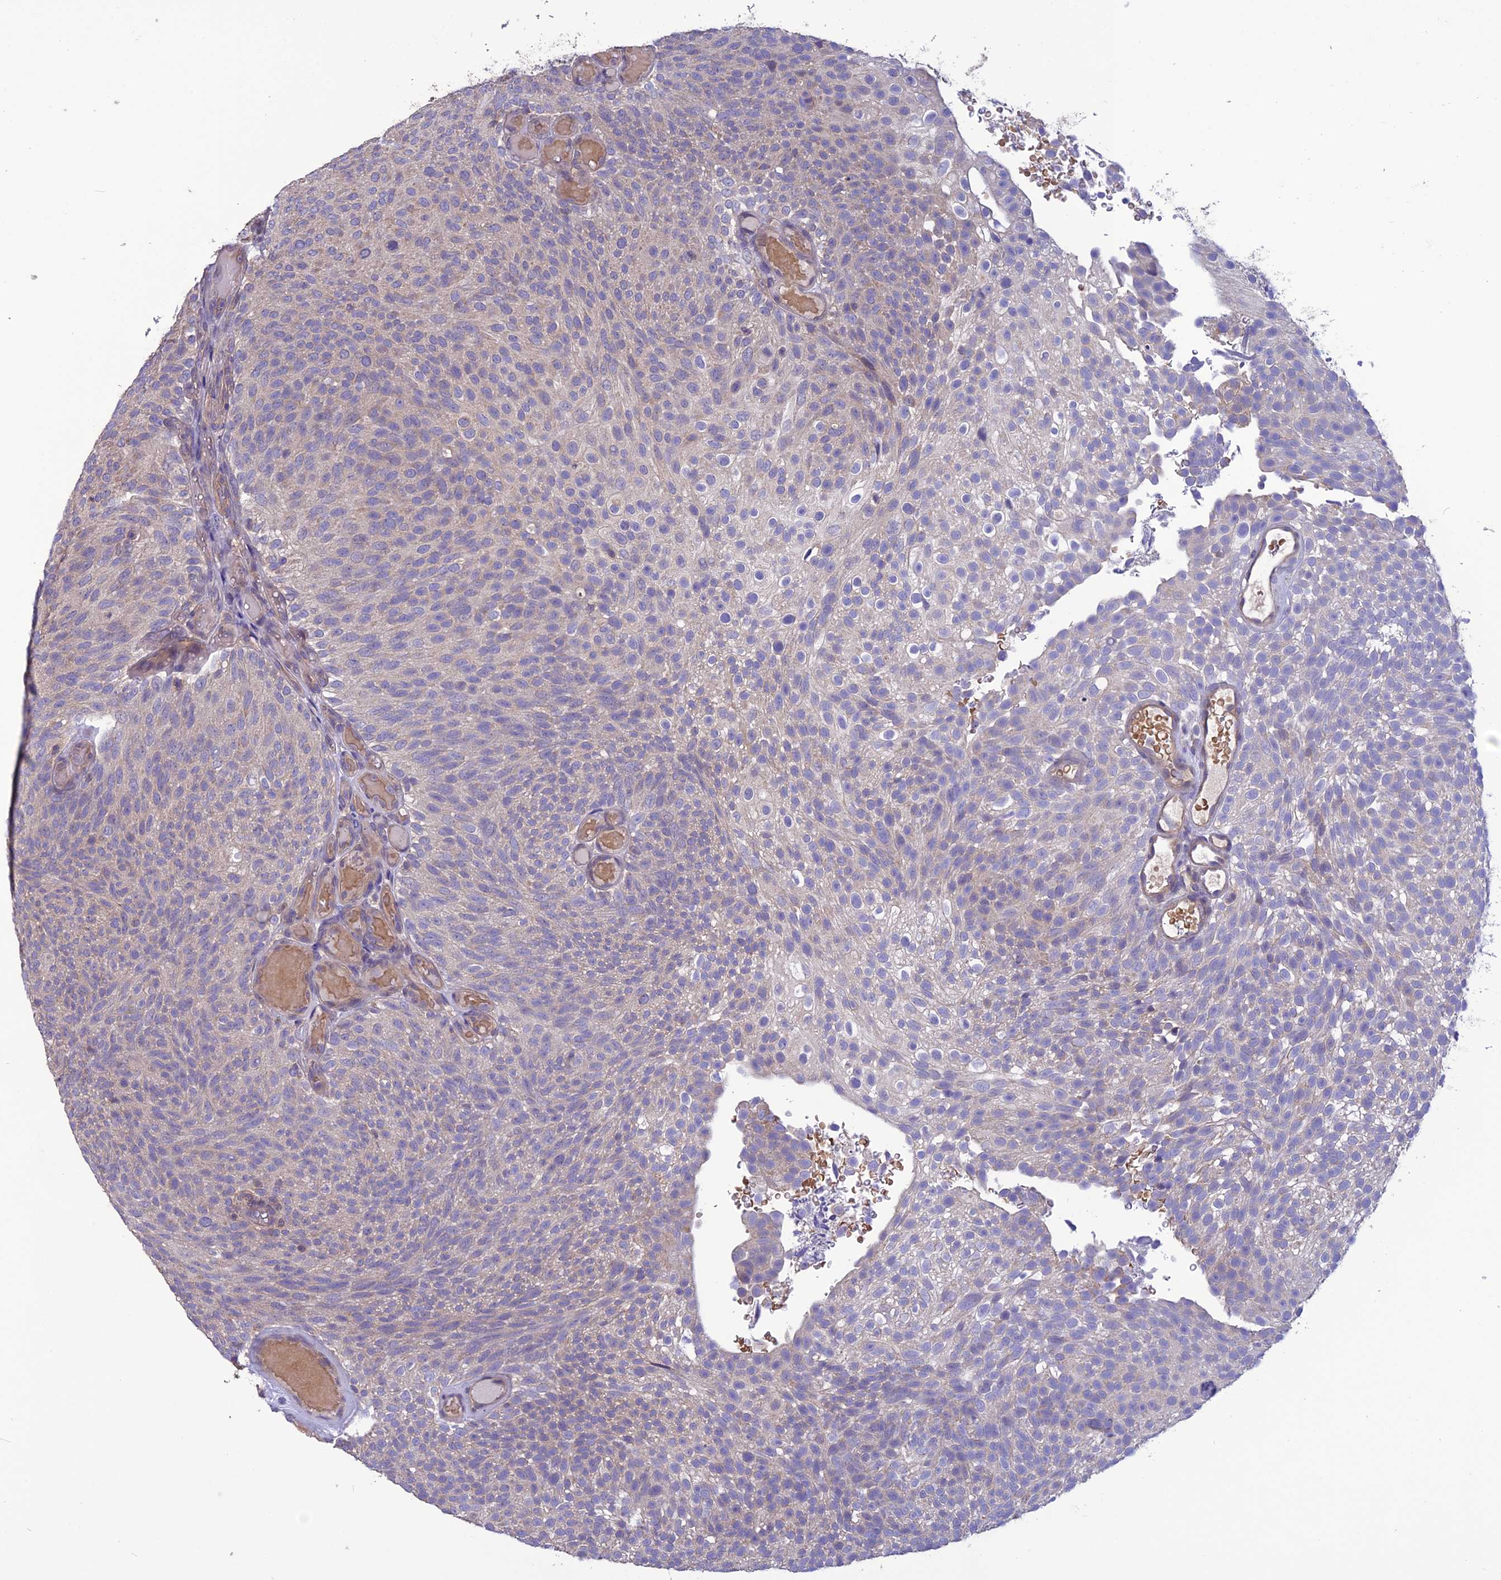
{"staining": {"intensity": "negative", "quantity": "none", "location": "none"}, "tissue": "urothelial cancer", "cell_type": "Tumor cells", "image_type": "cancer", "snomed": [{"axis": "morphology", "description": "Urothelial carcinoma, Low grade"}, {"axis": "topography", "description": "Urinary bladder"}], "caption": "The image displays no significant staining in tumor cells of low-grade urothelial carcinoma.", "gene": "PSMF1", "patient": {"sex": "male", "age": 78}}